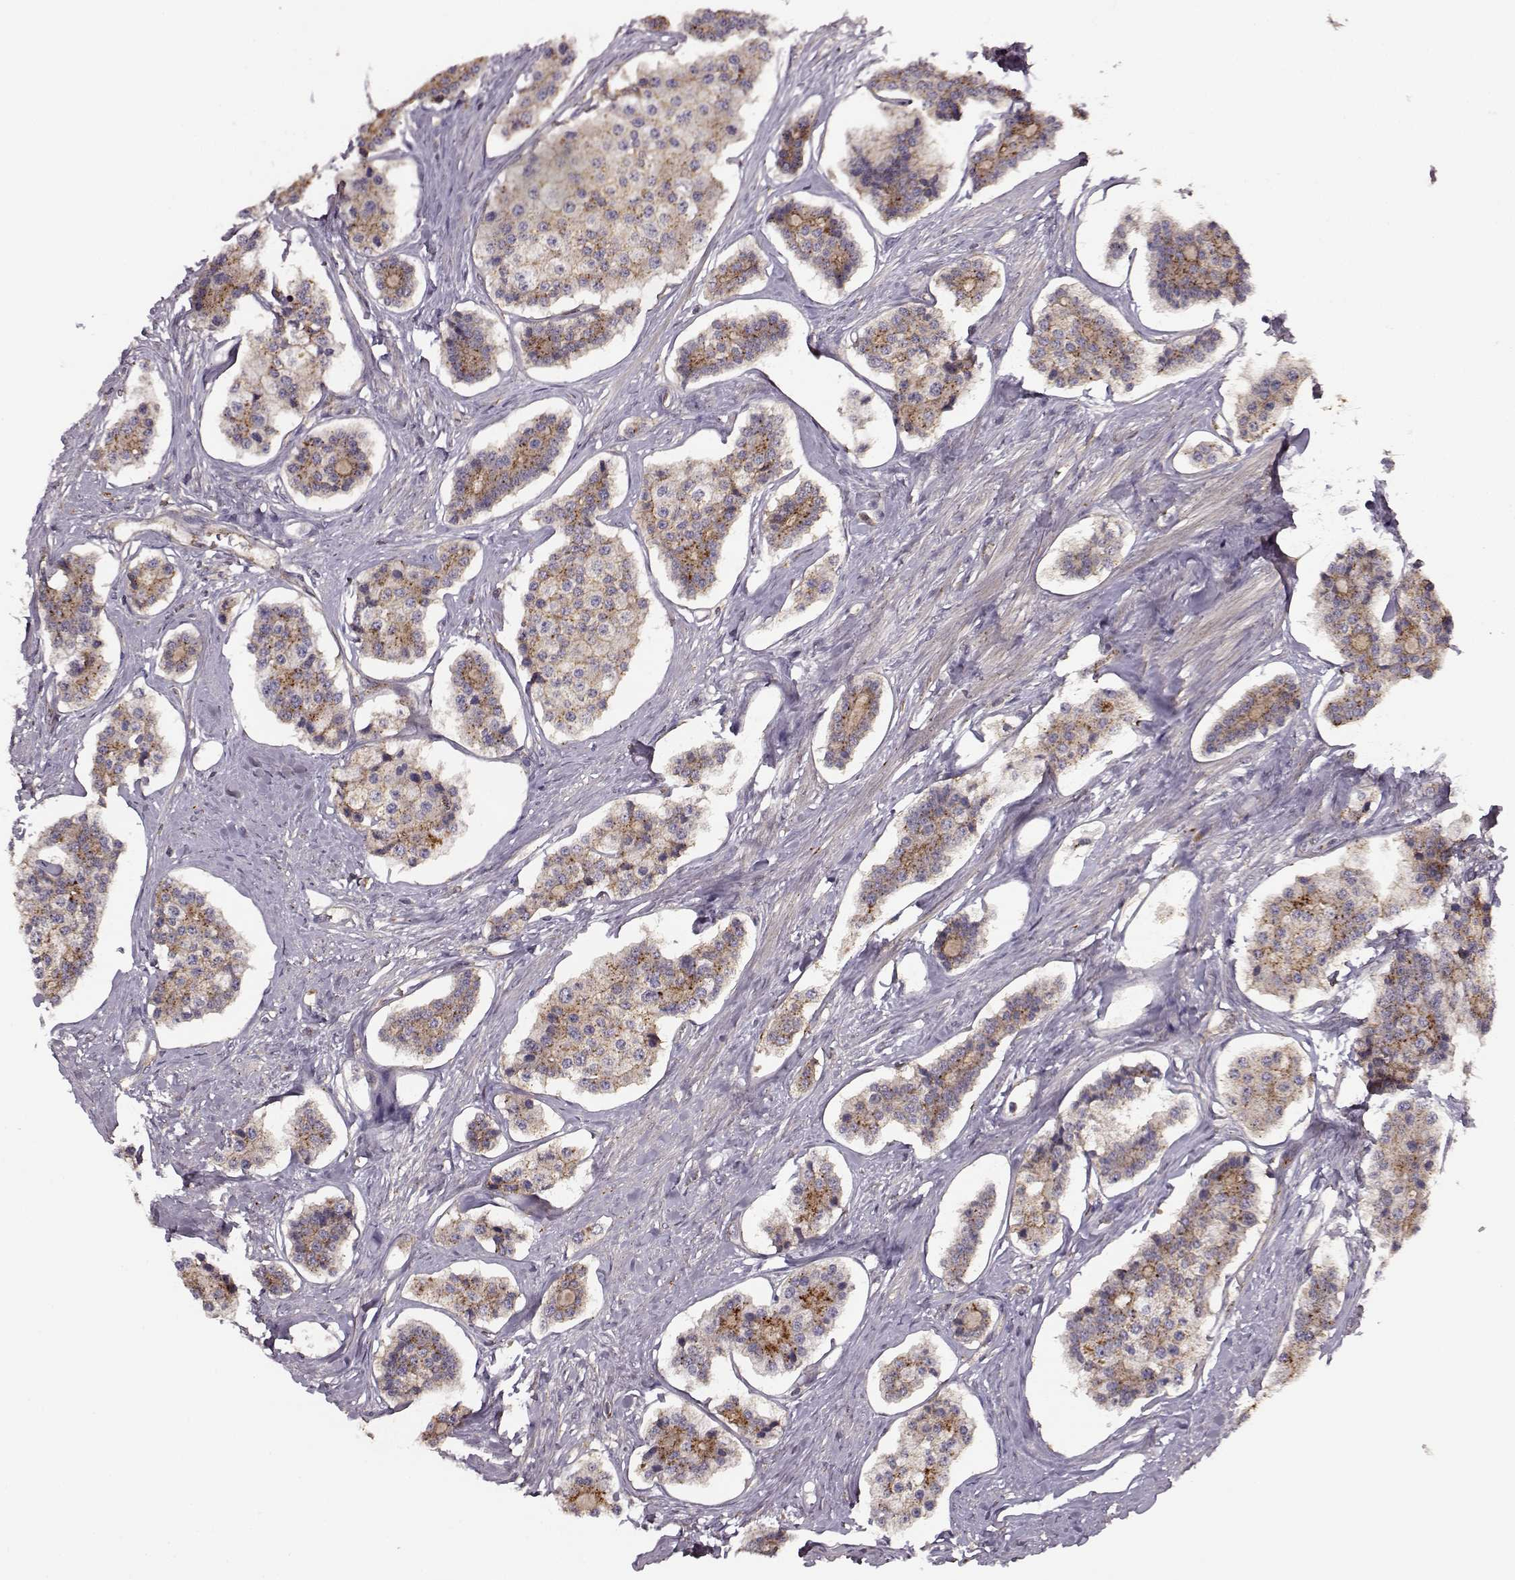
{"staining": {"intensity": "weak", "quantity": "<25%", "location": "cytoplasmic/membranous"}, "tissue": "carcinoid", "cell_type": "Tumor cells", "image_type": "cancer", "snomed": [{"axis": "morphology", "description": "Carcinoid, malignant, NOS"}, {"axis": "topography", "description": "Small intestine"}], "caption": "DAB immunohistochemical staining of carcinoid demonstrates no significant expression in tumor cells.", "gene": "IFRD2", "patient": {"sex": "female", "age": 65}}